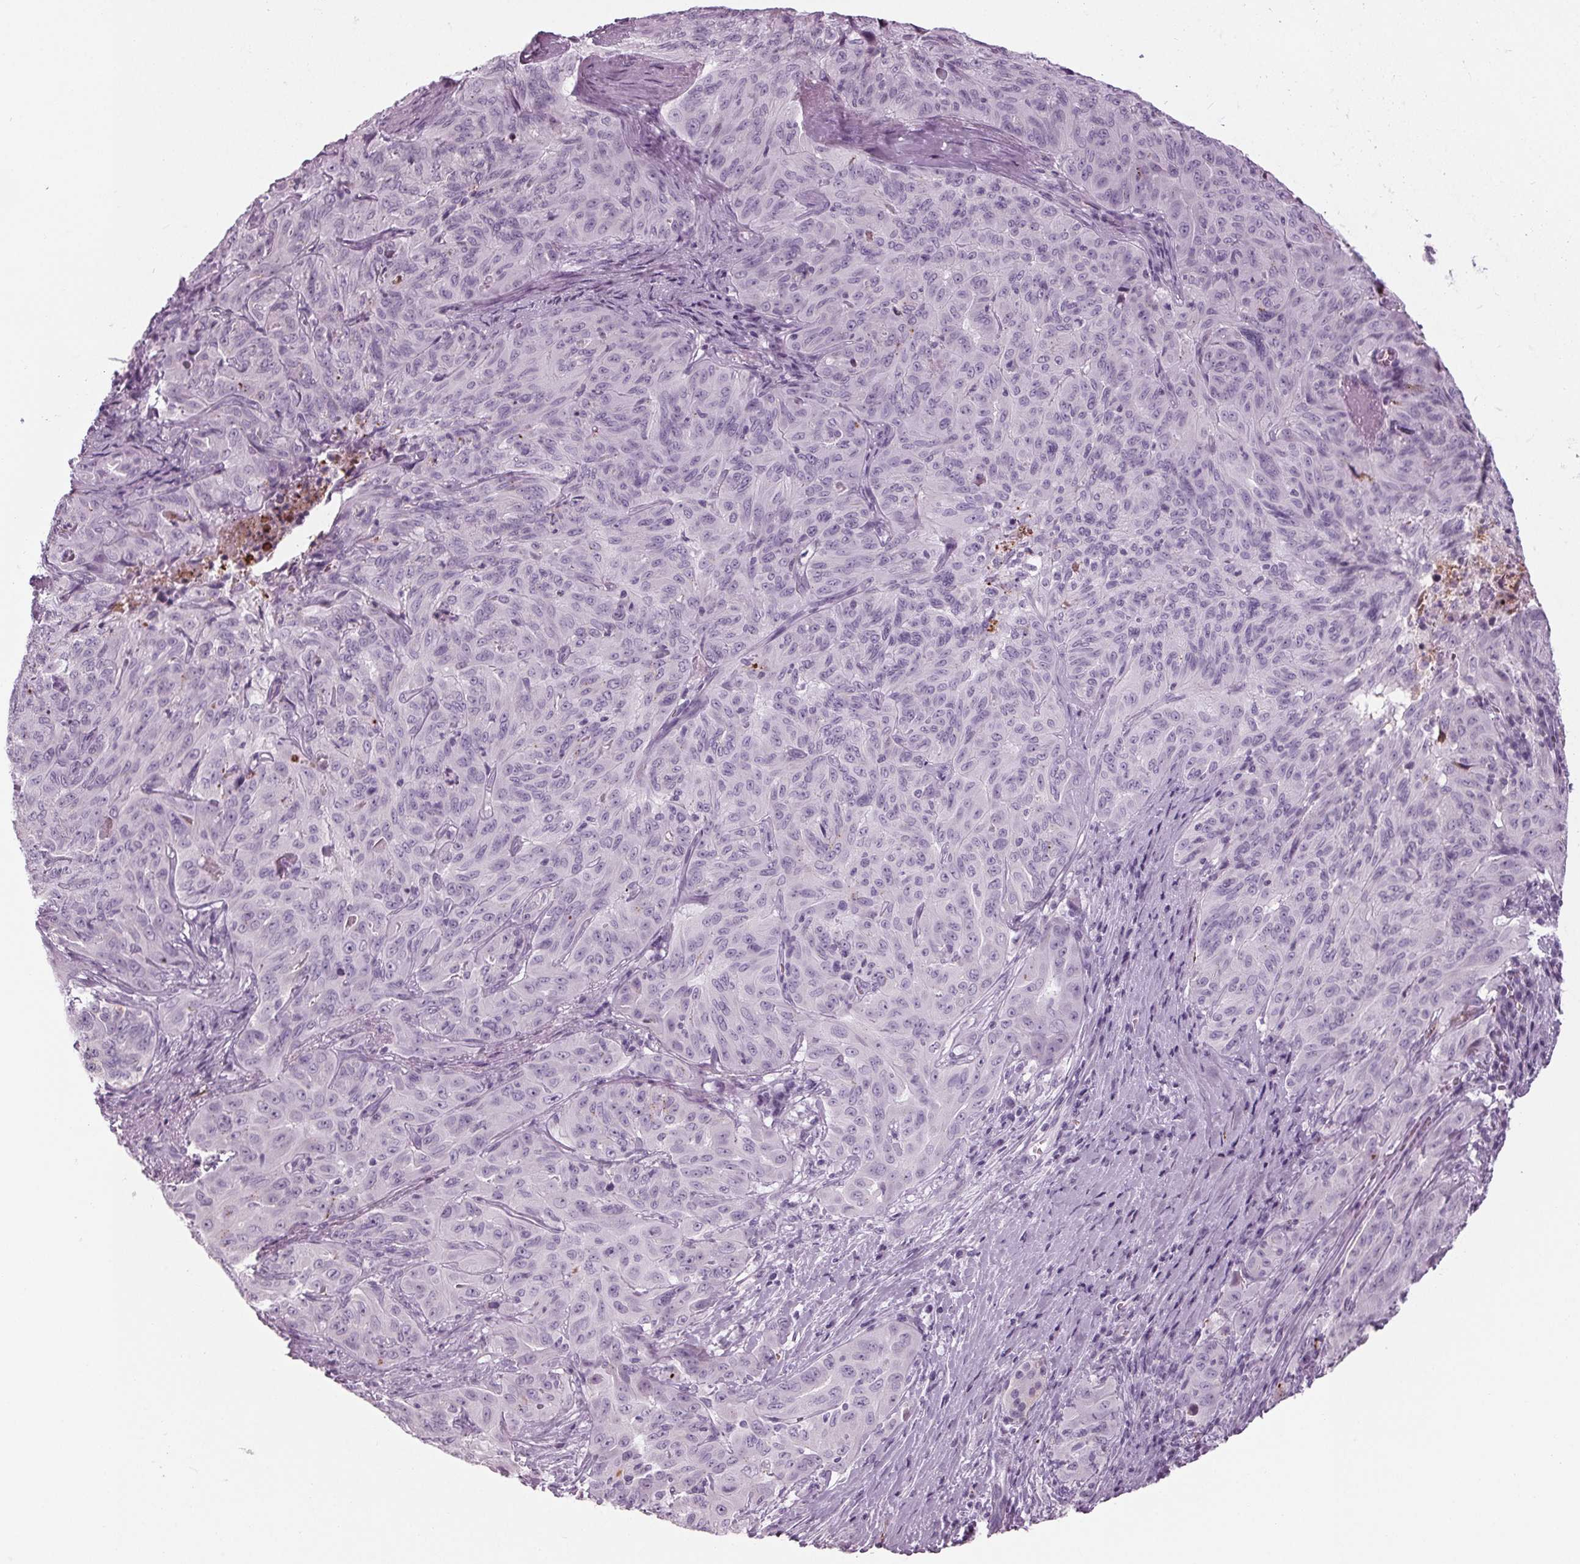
{"staining": {"intensity": "negative", "quantity": "none", "location": "none"}, "tissue": "pancreatic cancer", "cell_type": "Tumor cells", "image_type": "cancer", "snomed": [{"axis": "morphology", "description": "Adenocarcinoma, NOS"}, {"axis": "topography", "description": "Pancreas"}], "caption": "Human pancreatic cancer stained for a protein using immunohistochemistry (IHC) shows no staining in tumor cells.", "gene": "CYP3A43", "patient": {"sex": "male", "age": 63}}